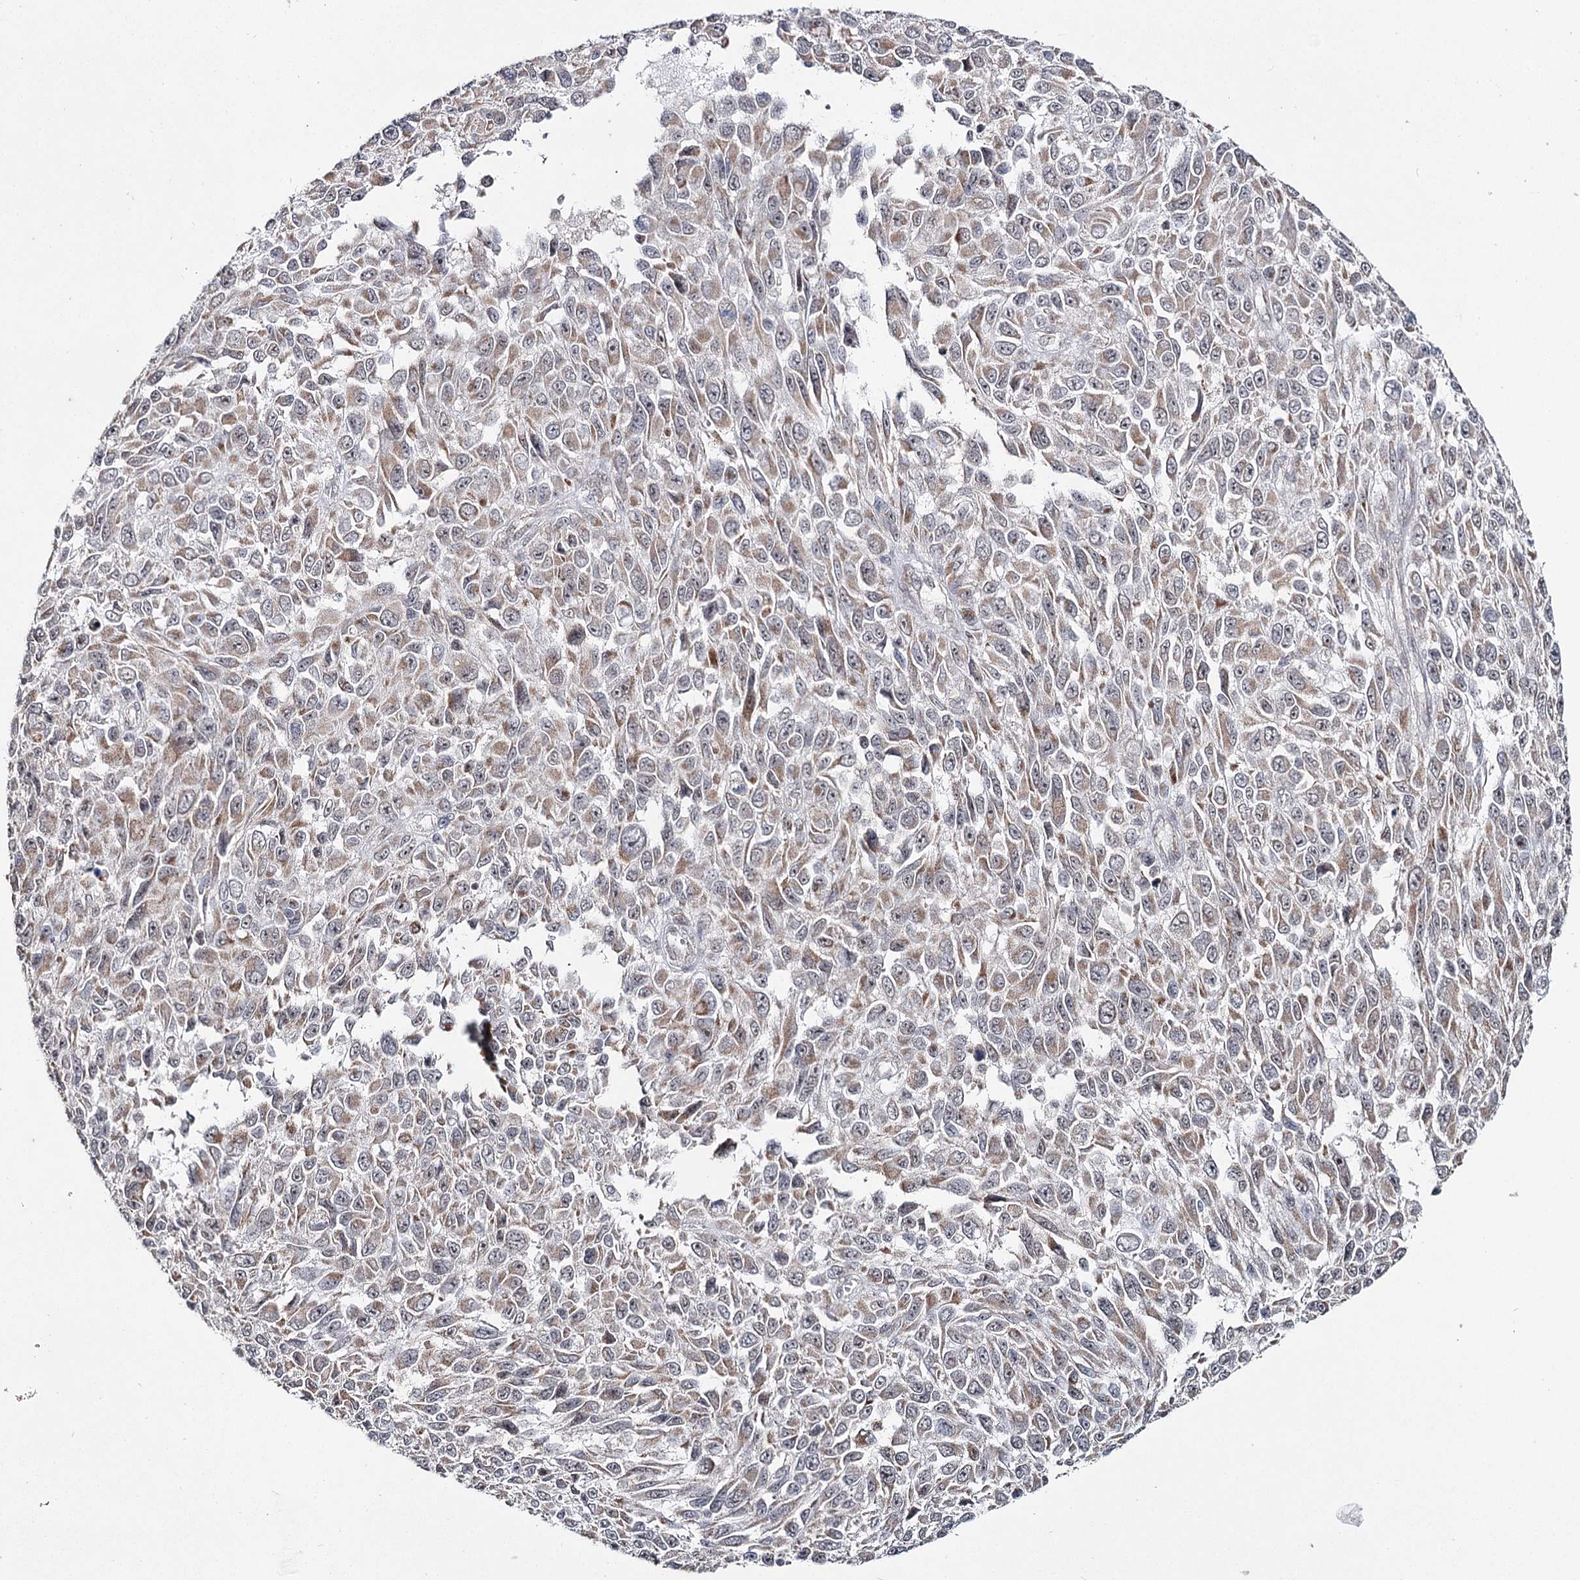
{"staining": {"intensity": "weak", "quantity": ">75%", "location": "cytoplasmic/membranous"}, "tissue": "melanoma", "cell_type": "Tumor cells", "image_type": "cancer", "snomed": [{"axis": "morphology", "description": "Normal tissue, NOS"}, {"axis": "morphology", "description": "Malignant melanoma, NOS"}, {"axis": "topography", "description": "Skin"}], "caption": "Protein expression analysis of human melanoma reveals weak cytoplasmic/membranous expression in approximately >75% of tumor cells.", "gene": "PDHX", "patient": {"sex": "female", "age": 96}}